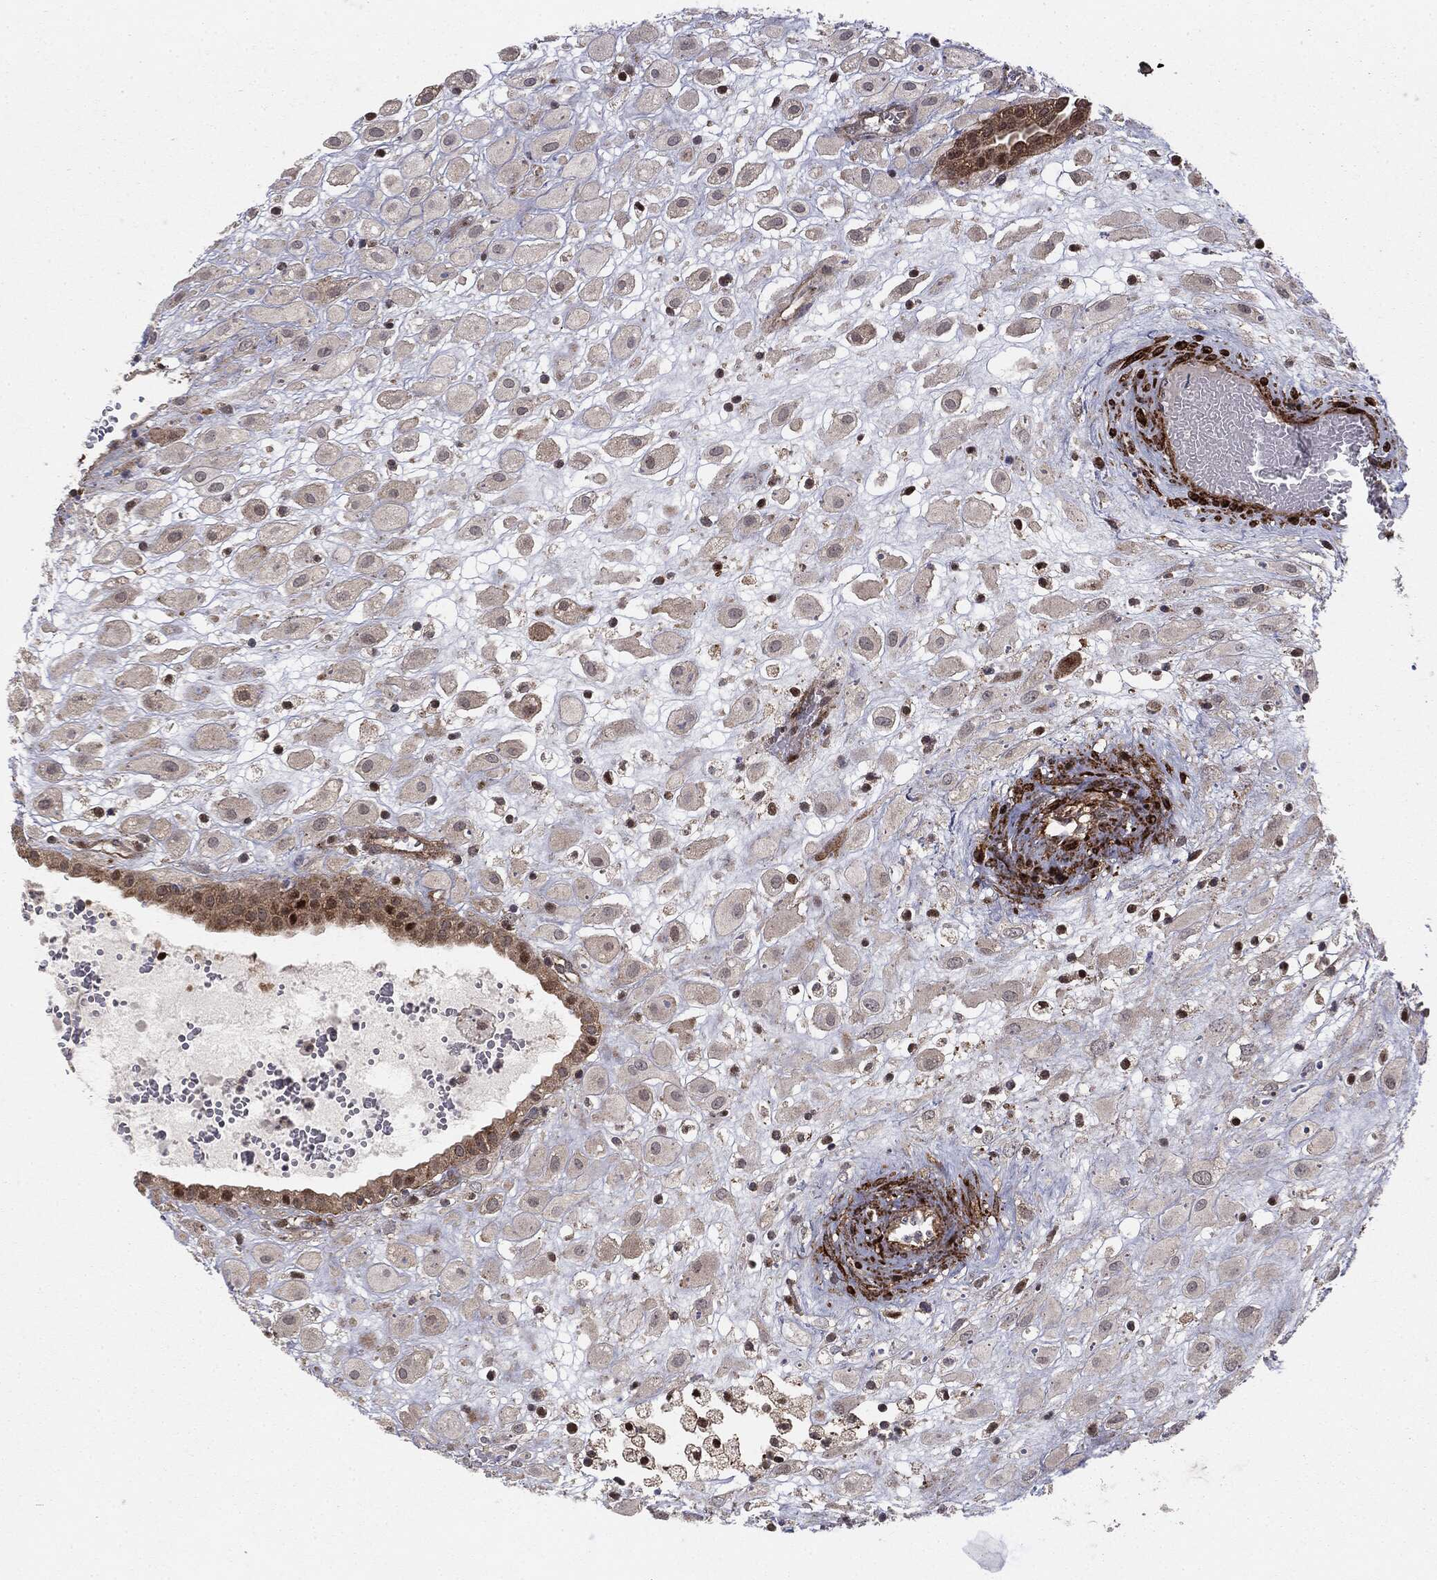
{"staining": {"intensity": "negative", "quantity": "none", "location": "none"}, "tissue": "placenta", "cell_type": "Decidual cells", "image_type": "normal", "snomed": [{"axis": "morphology", "description": "Normal tissue, NOS"}, {"axis": "topography", "description": "Placenta"}], "caption": "A photomicrograph of placenta stained for a protein exhibits no brown staining in decidual cells. Nuclei are stained in blue.", "gene": "PTEN", "patient": {"sex": "female", "age": 24}}